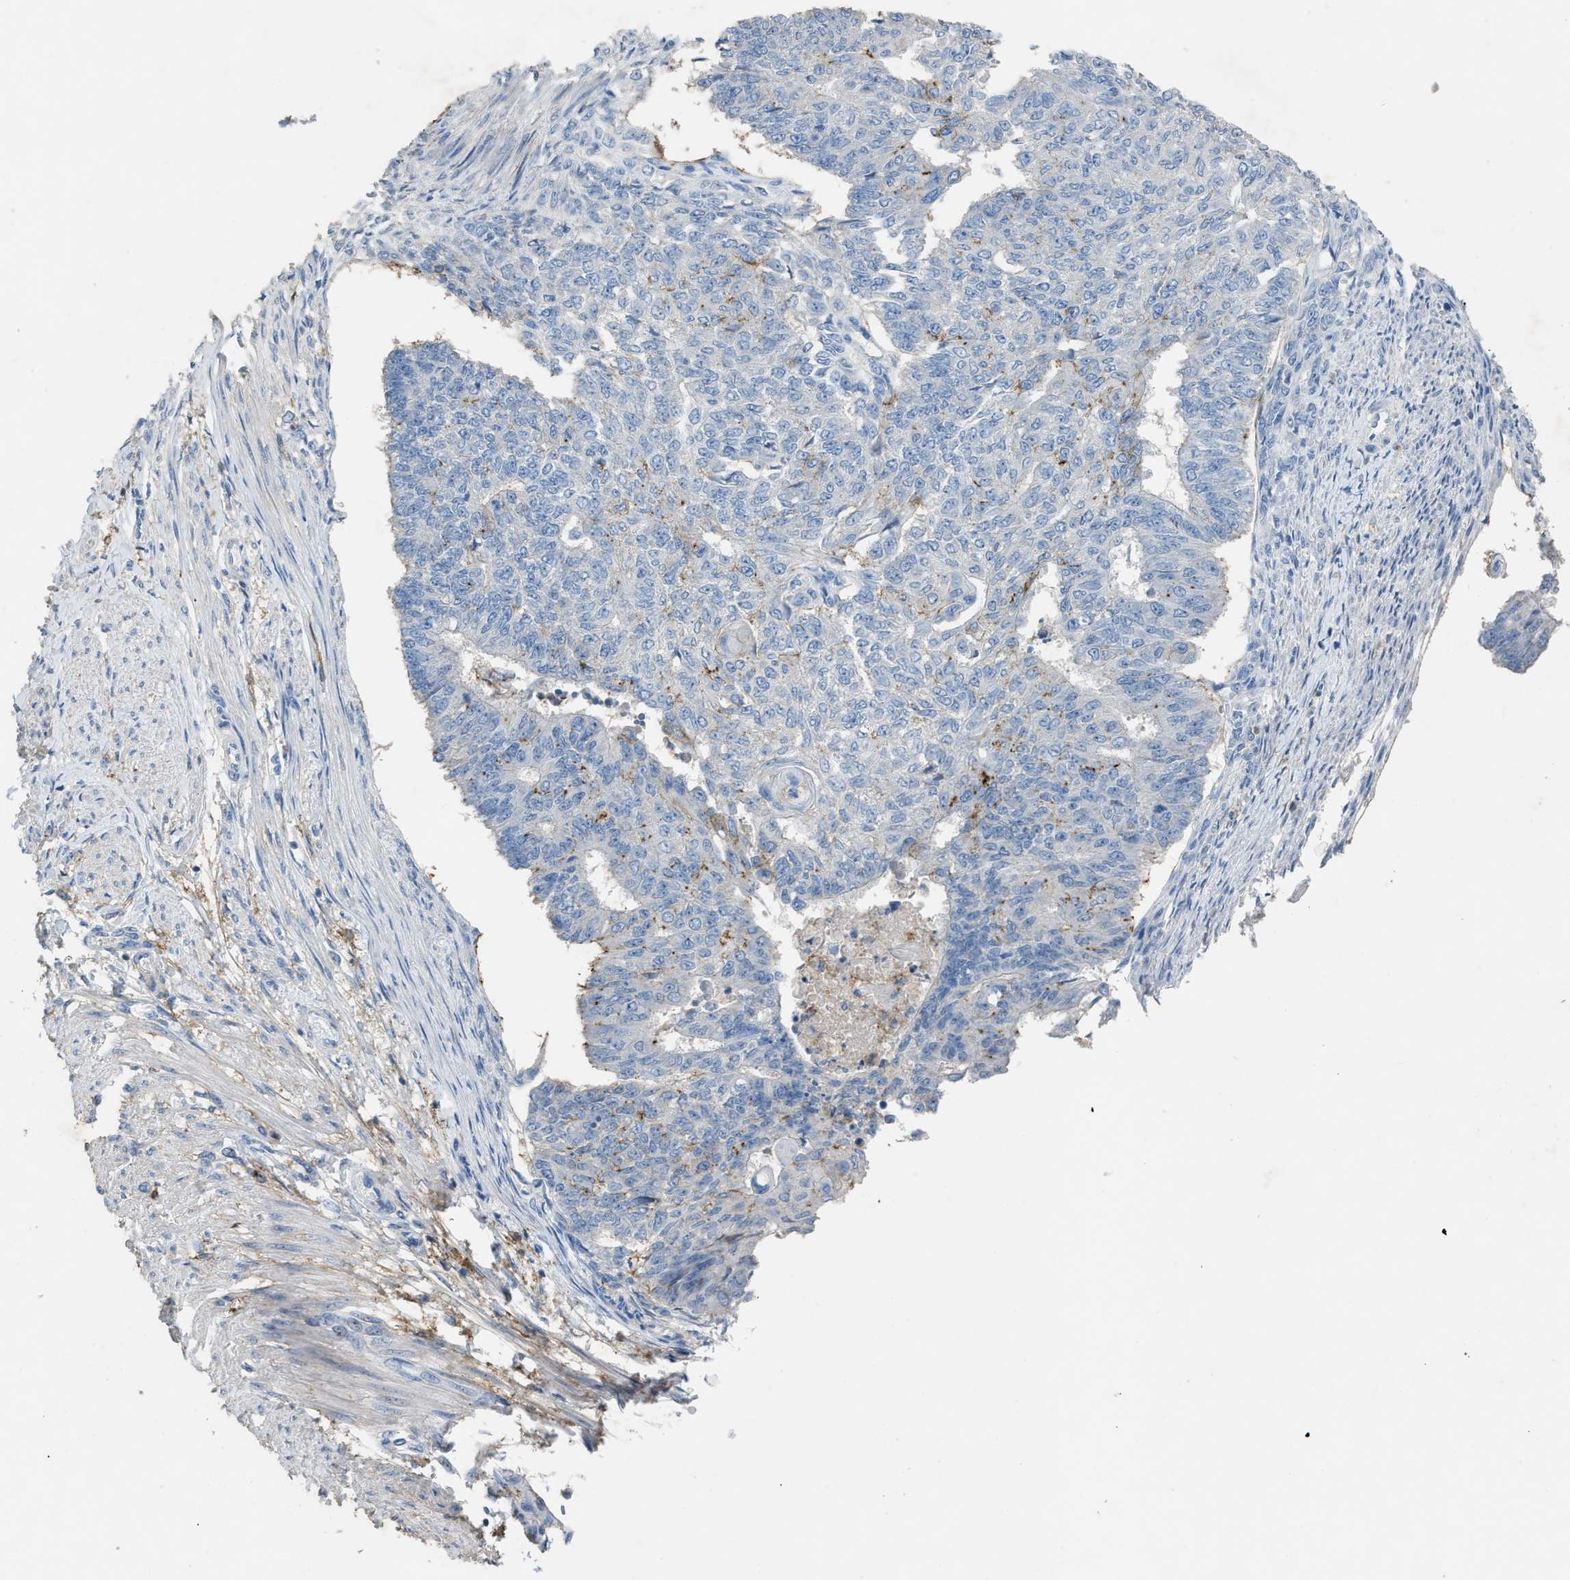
{"staining": {"intensity": "negative", "quantity": "none", "location": "none"}, "tissue": "endometrial cancer", "cell_type": "Tumor cells", "image_type": "cancer", "snomed": [{"axis": "morphology", "description": "Adenocarcinoma, NOS"}, {"axis": "topography", "description": "Endometrium"}], "caption": "Immunohistochemistry (IHC) photomicrograph of endometrial cancer stained for a protein (brown), which demonstrates no positivity in tumor cells.", "gene": "OR51E1", "patient": {"sex": "female", "age": 32}}